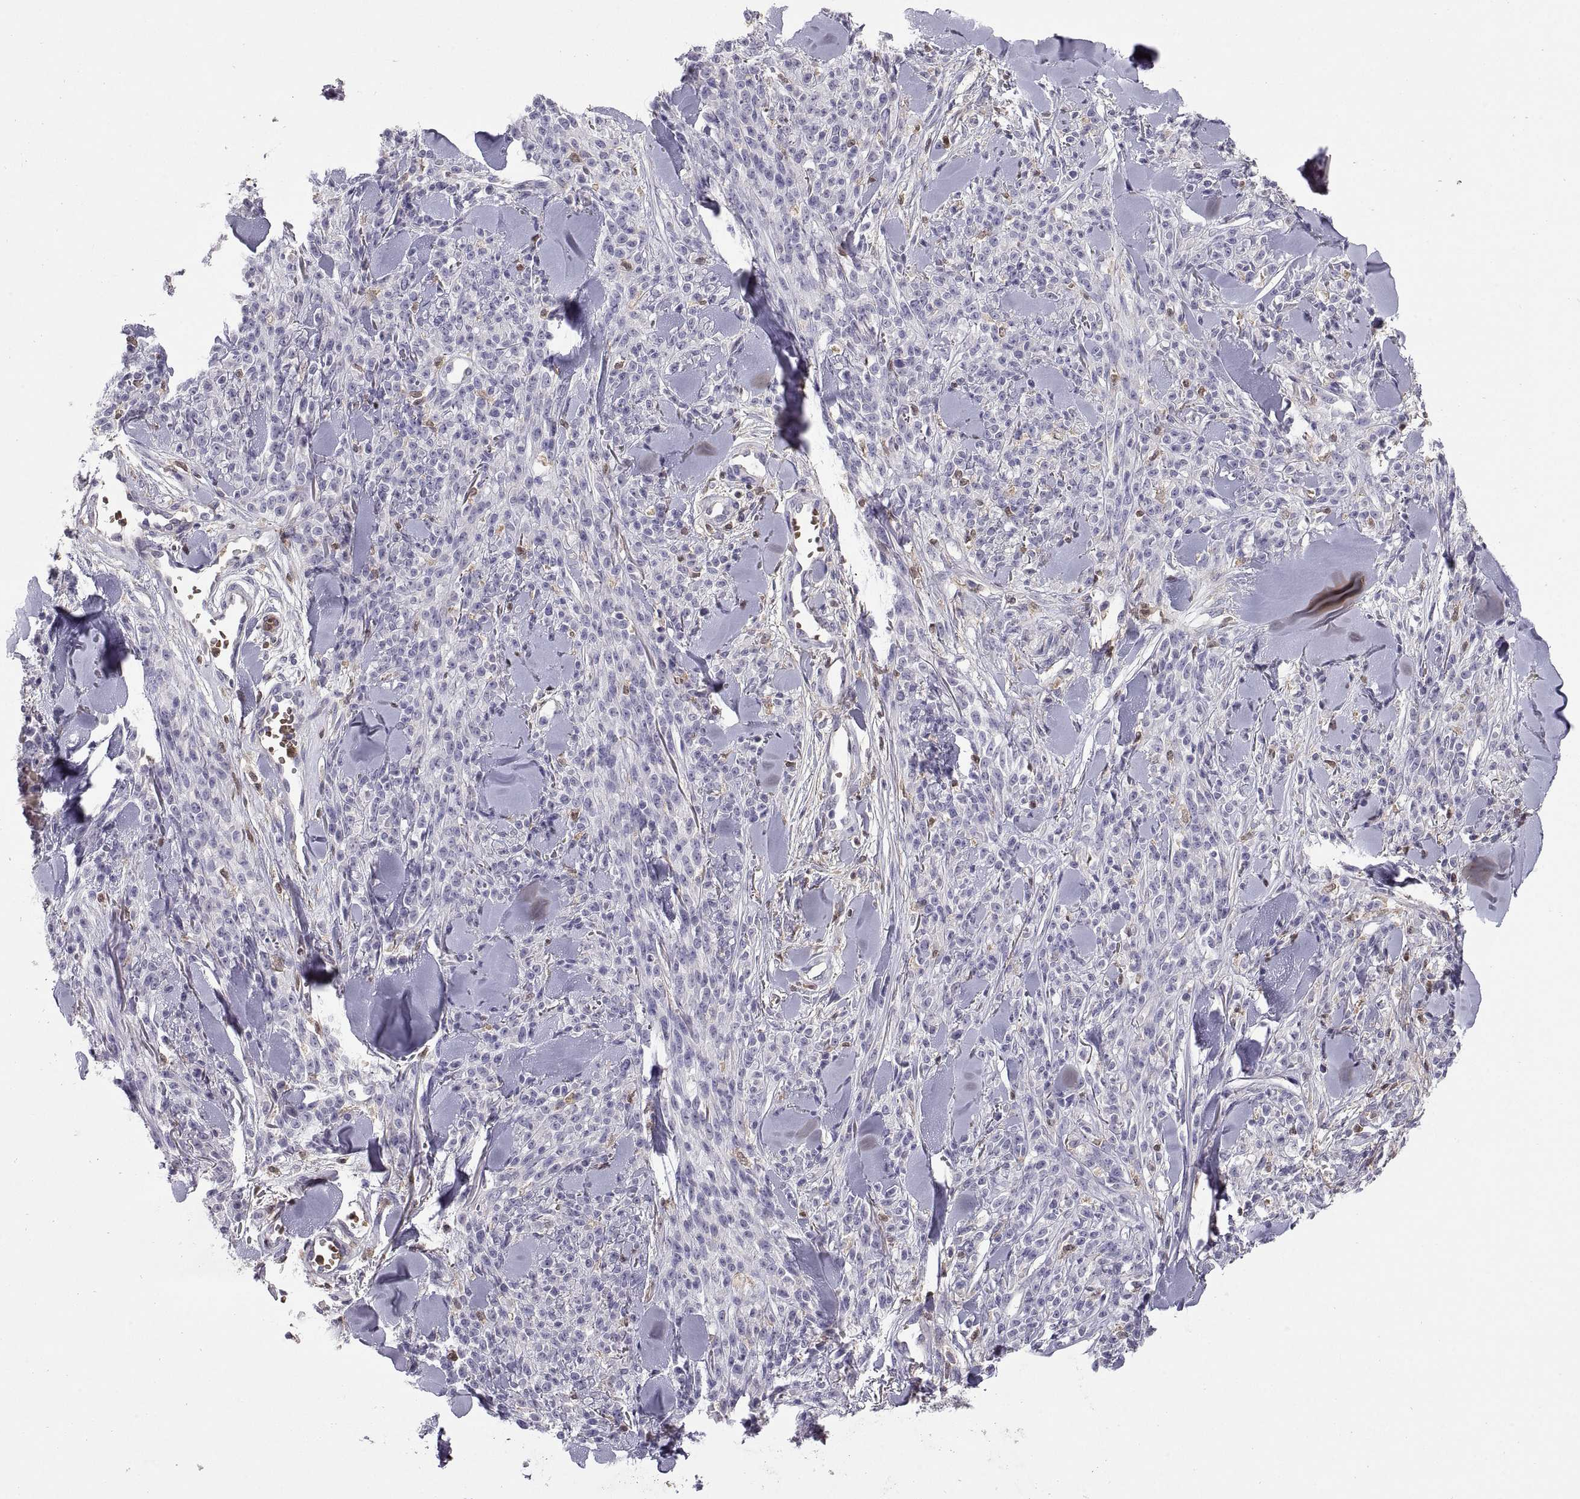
{"staining": {"intensity": "negative", "quantity": "none", "location": "none"}, "tissue": "melanoma", "cell_type": "Tumor cells", "image_type": "cancer", "snomed": [{"axis": "morphology", "description": "Malignant melanoma, NOS"}, {"axis": "topography", "description": "Skin"}, {"axis": "topography", "description": "Skin of trunk"}], "caption": "Image shows no significant protein staining in tumor cells of malignant melanoma.", "gene": "DOK3", "patient": {"sex": "male", "age": 74}}